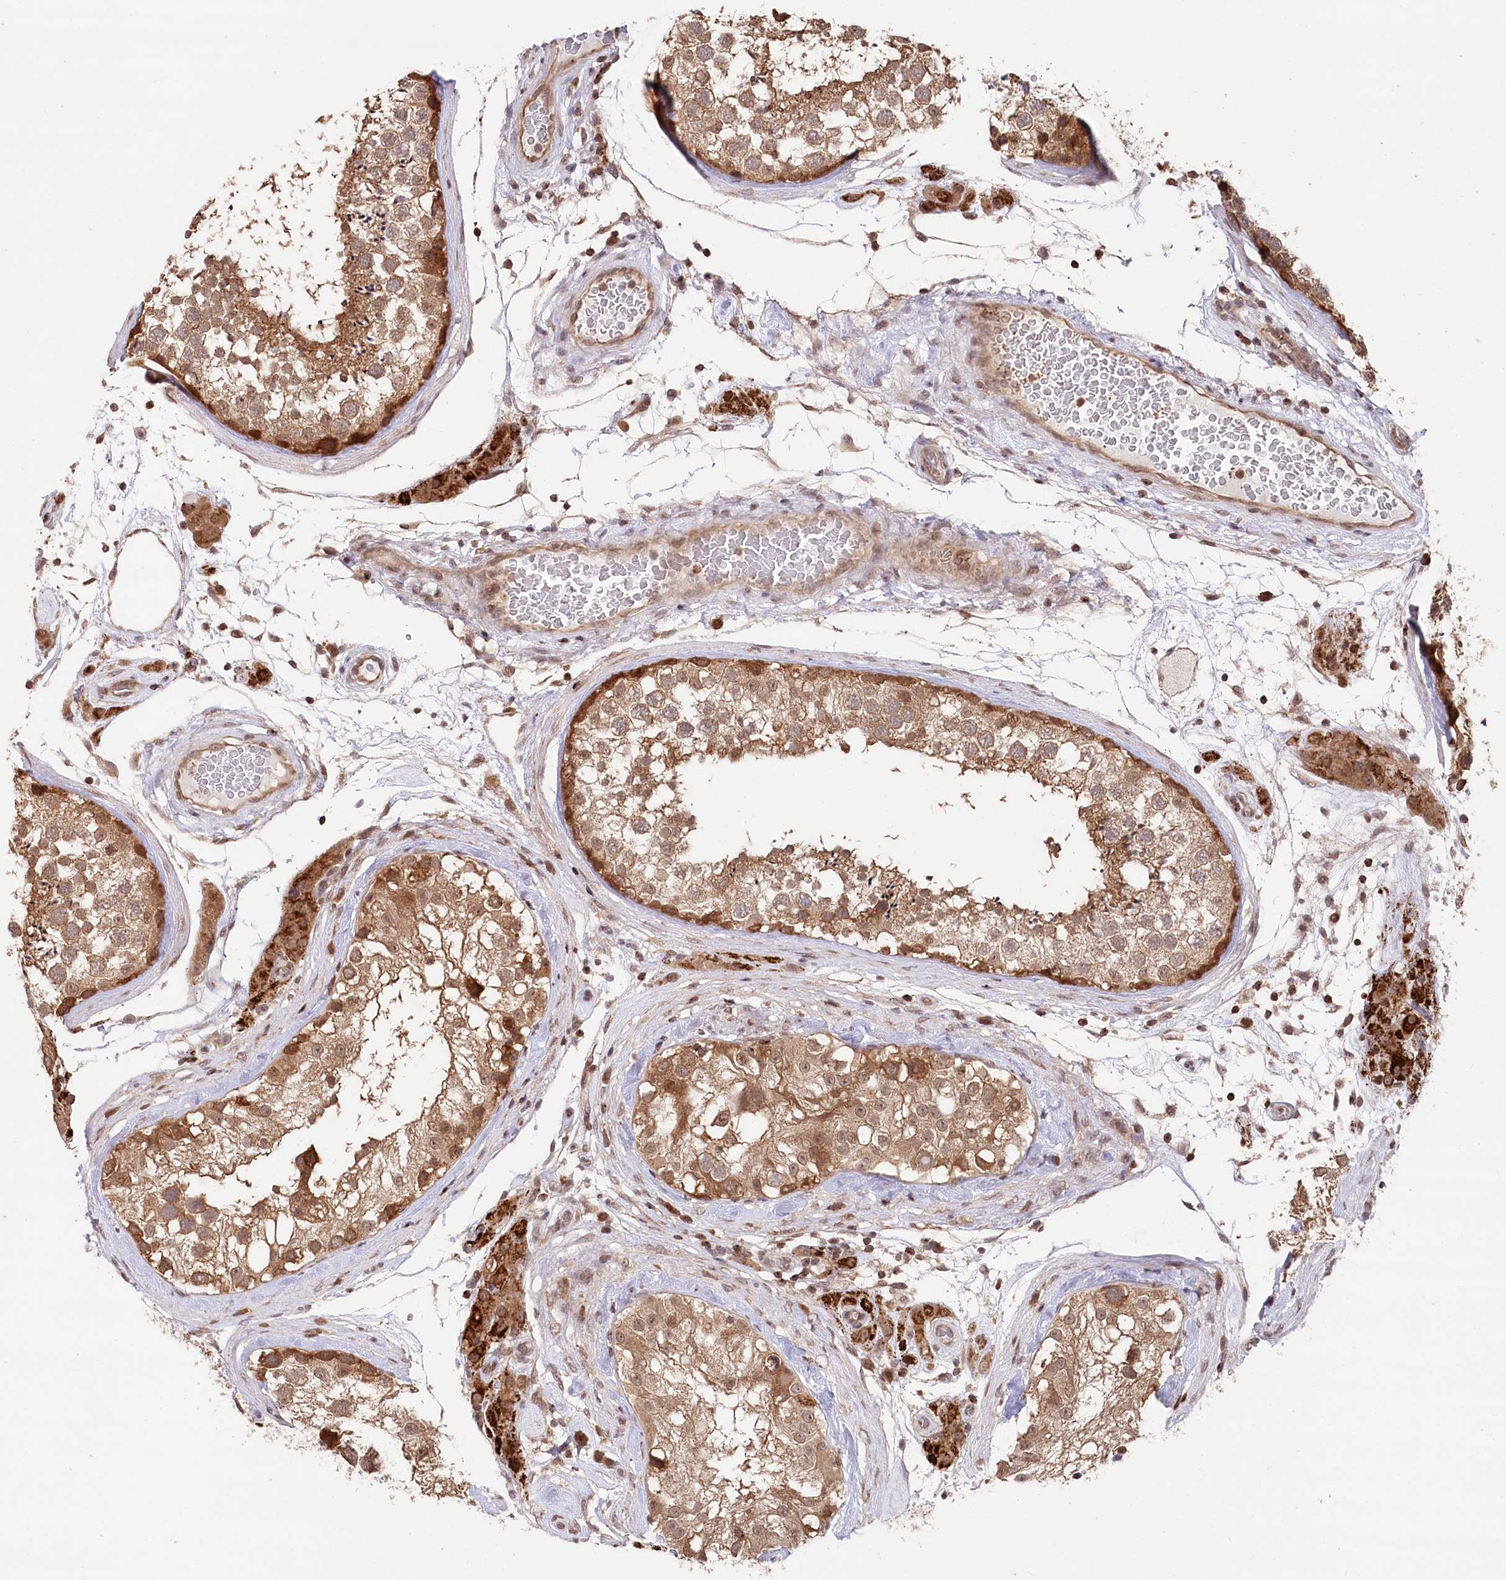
{"staining": {"intensity": "moderate", "quantity": ">75%", "location": "cytoplasmic/membranous,nuclear"}, "tissue": "testis", "cell_type": "Cells in seminiferous ducts", "image_type": "normal", "snomed": [{"axis": "morphology", "description": "Normal tissue, NOS"}, {"axis": "topography", "description": "Testis"}], "caption": "Immunohistochemical staining of unremarkable human testis displays medium levels of moderate cytoplasmic/membranous,nuclear expression in approximately >75% of cells in seminiferous ducts.", "gene": "CCSER2", "patient": {"sex": "male", "age": 46}}